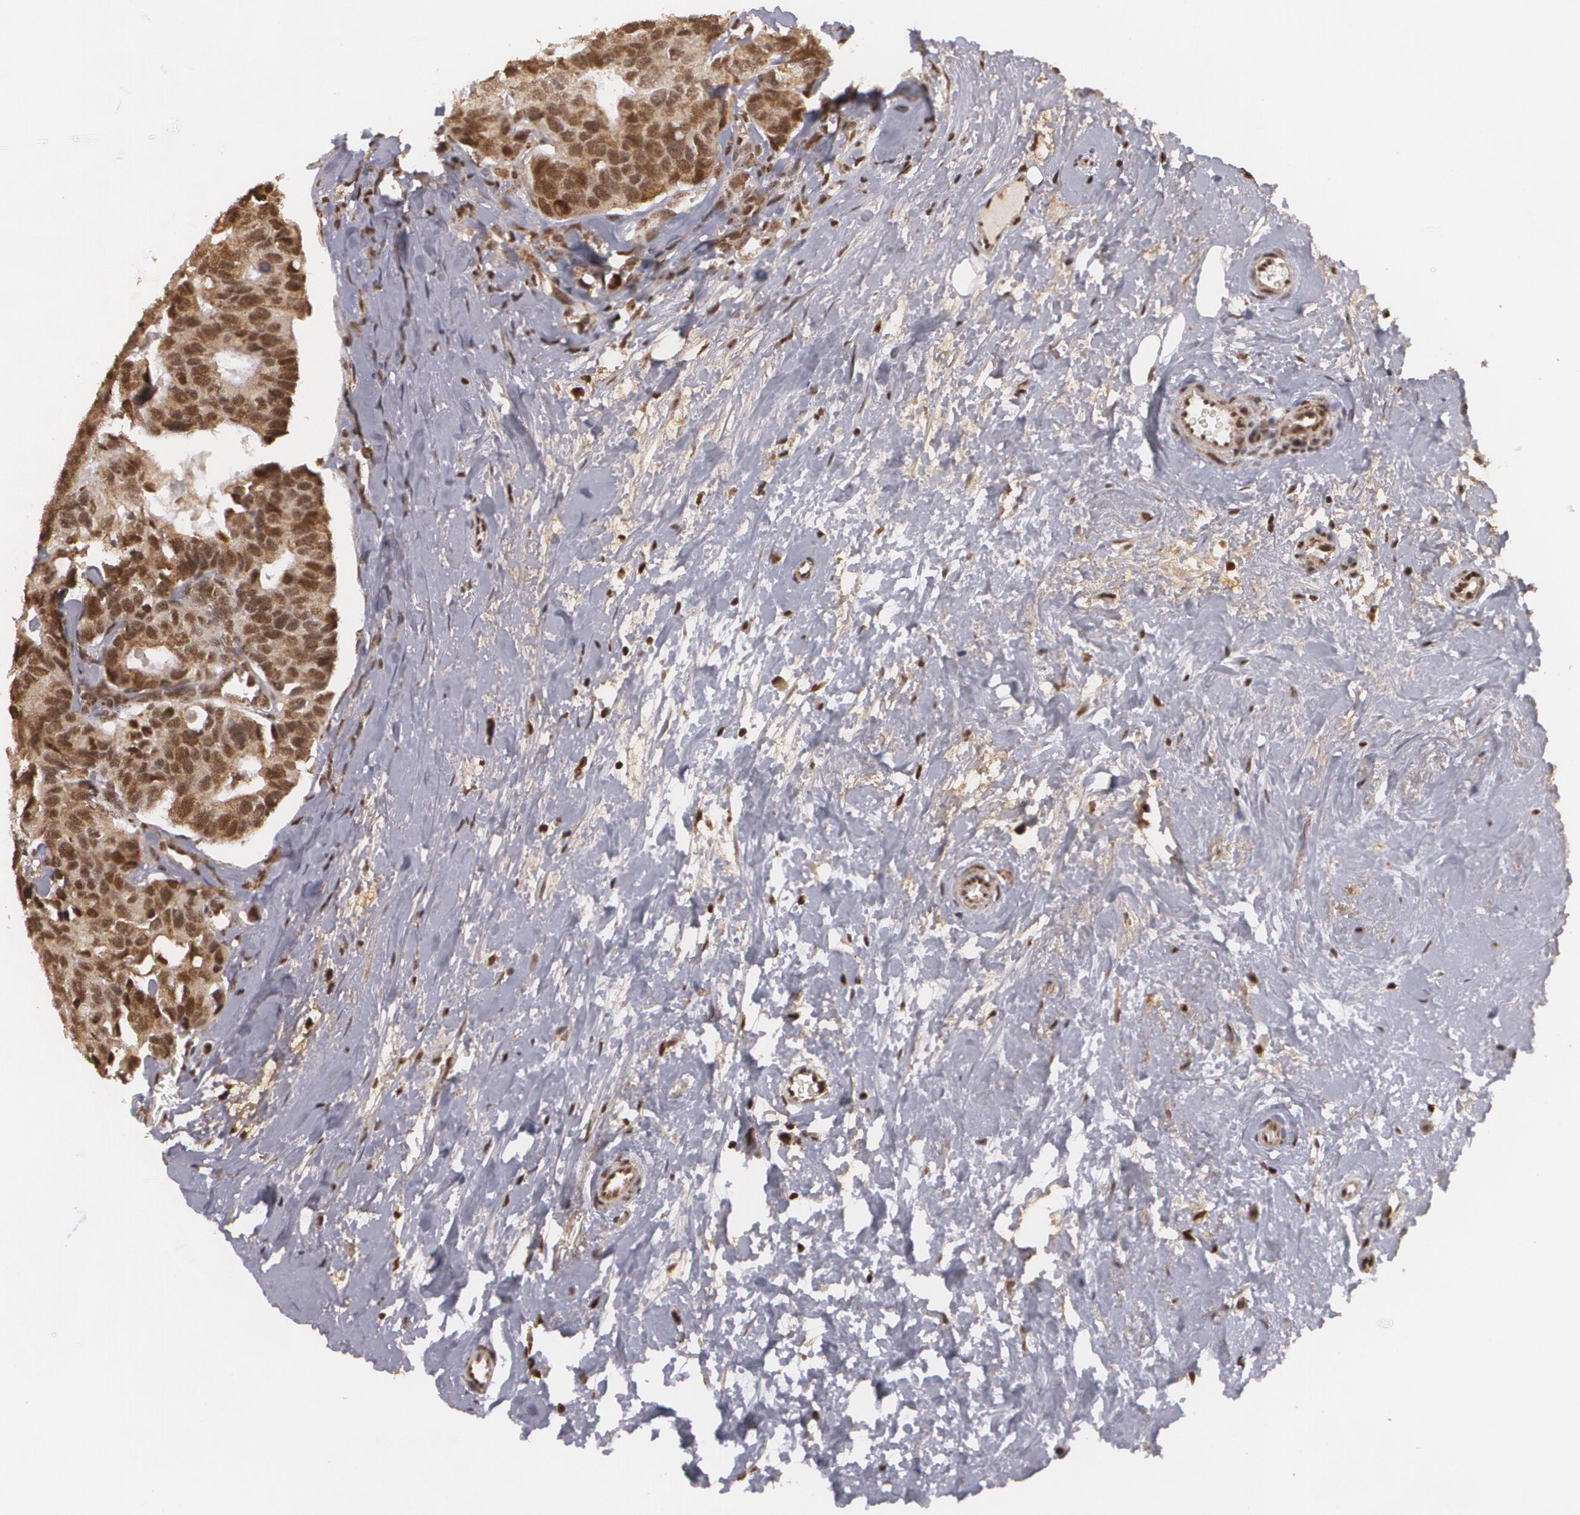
{"staining": {"intensity": "moderate", "quantity": ">75%", "location": "cytoplasmic/membranous,nuclear"}, "tissue": "breast cancer", "cell_type": "Tumor cells", "image_type": "cancer", "snomed": [{"axis": "morphology", "description": "Duct carcinoma"}, {"axis": "topography", "description": "Breast"}], "caption": "Protein analysis of invasive ductal carcinoma (breast) tissue reveals moderate cytoplasmic/membranous and nuclear positivity in approximately >75% of tumor cells. (DAB IHC, brown staining for protein, blue staining for nuclei).", "gene": "MXD1", "patient": {"sex": "female", "age": 69}}